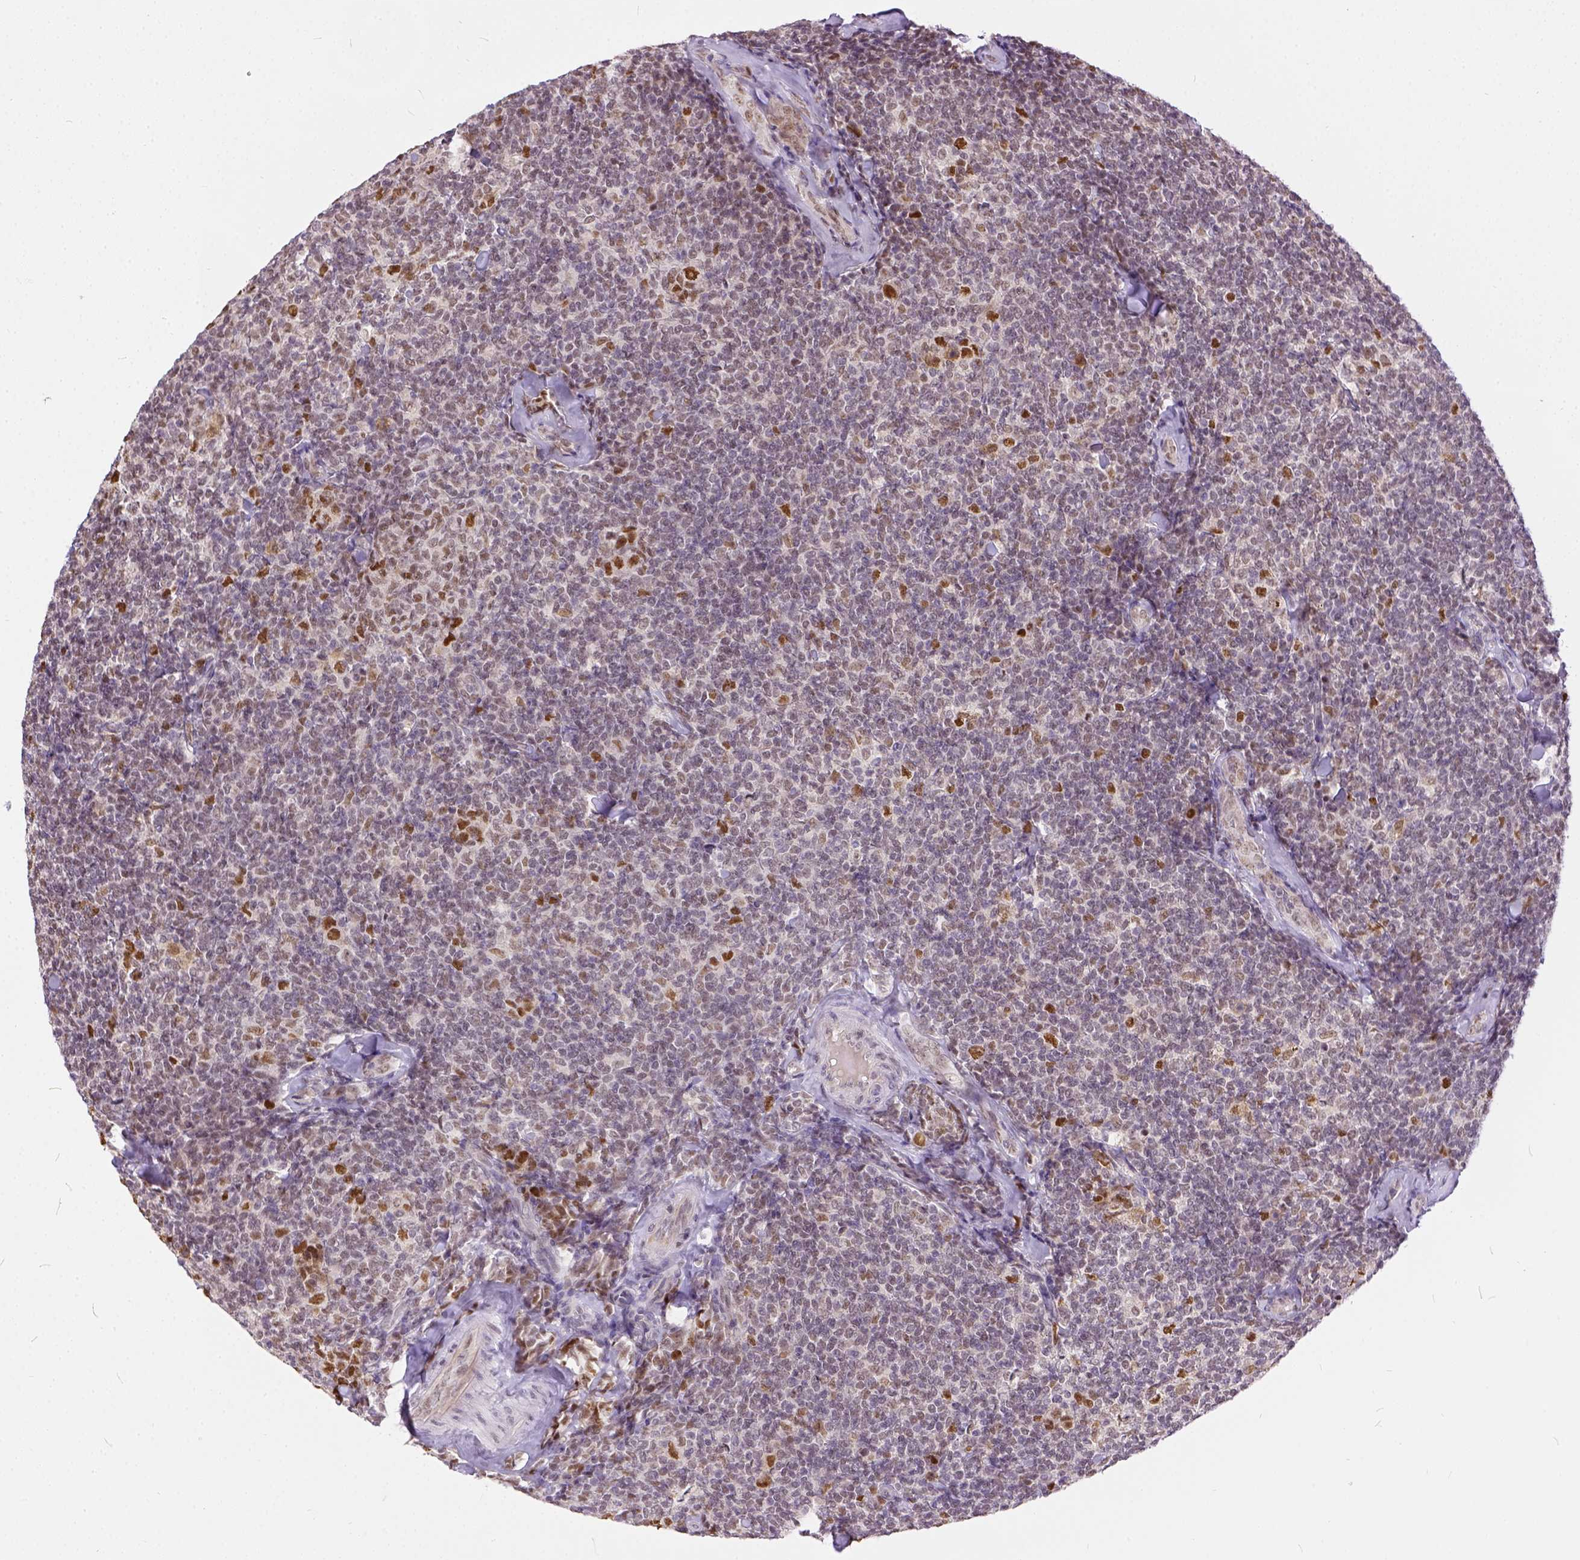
{"staining": {"intensity": "weak", "quantity": "25%-75%", "location": "nuclear"}, "tissue": "lymphoma", "cell_type": "Tumor cells", "image_type": "cancer", "snomed": [{"axis": "morphology", "description": "Malignant lymphoma, non-Hodgkin's type, Low grade"}, {"axis": "topography", "description": "Lymph node"}], "caption": "The histopathology image displays staining of lymphoma, revealing weak nuclear protein staining (brown color) within tumor cells.", "gene": "ERCC1", "patient": {"sex": "female", "age": 56}}